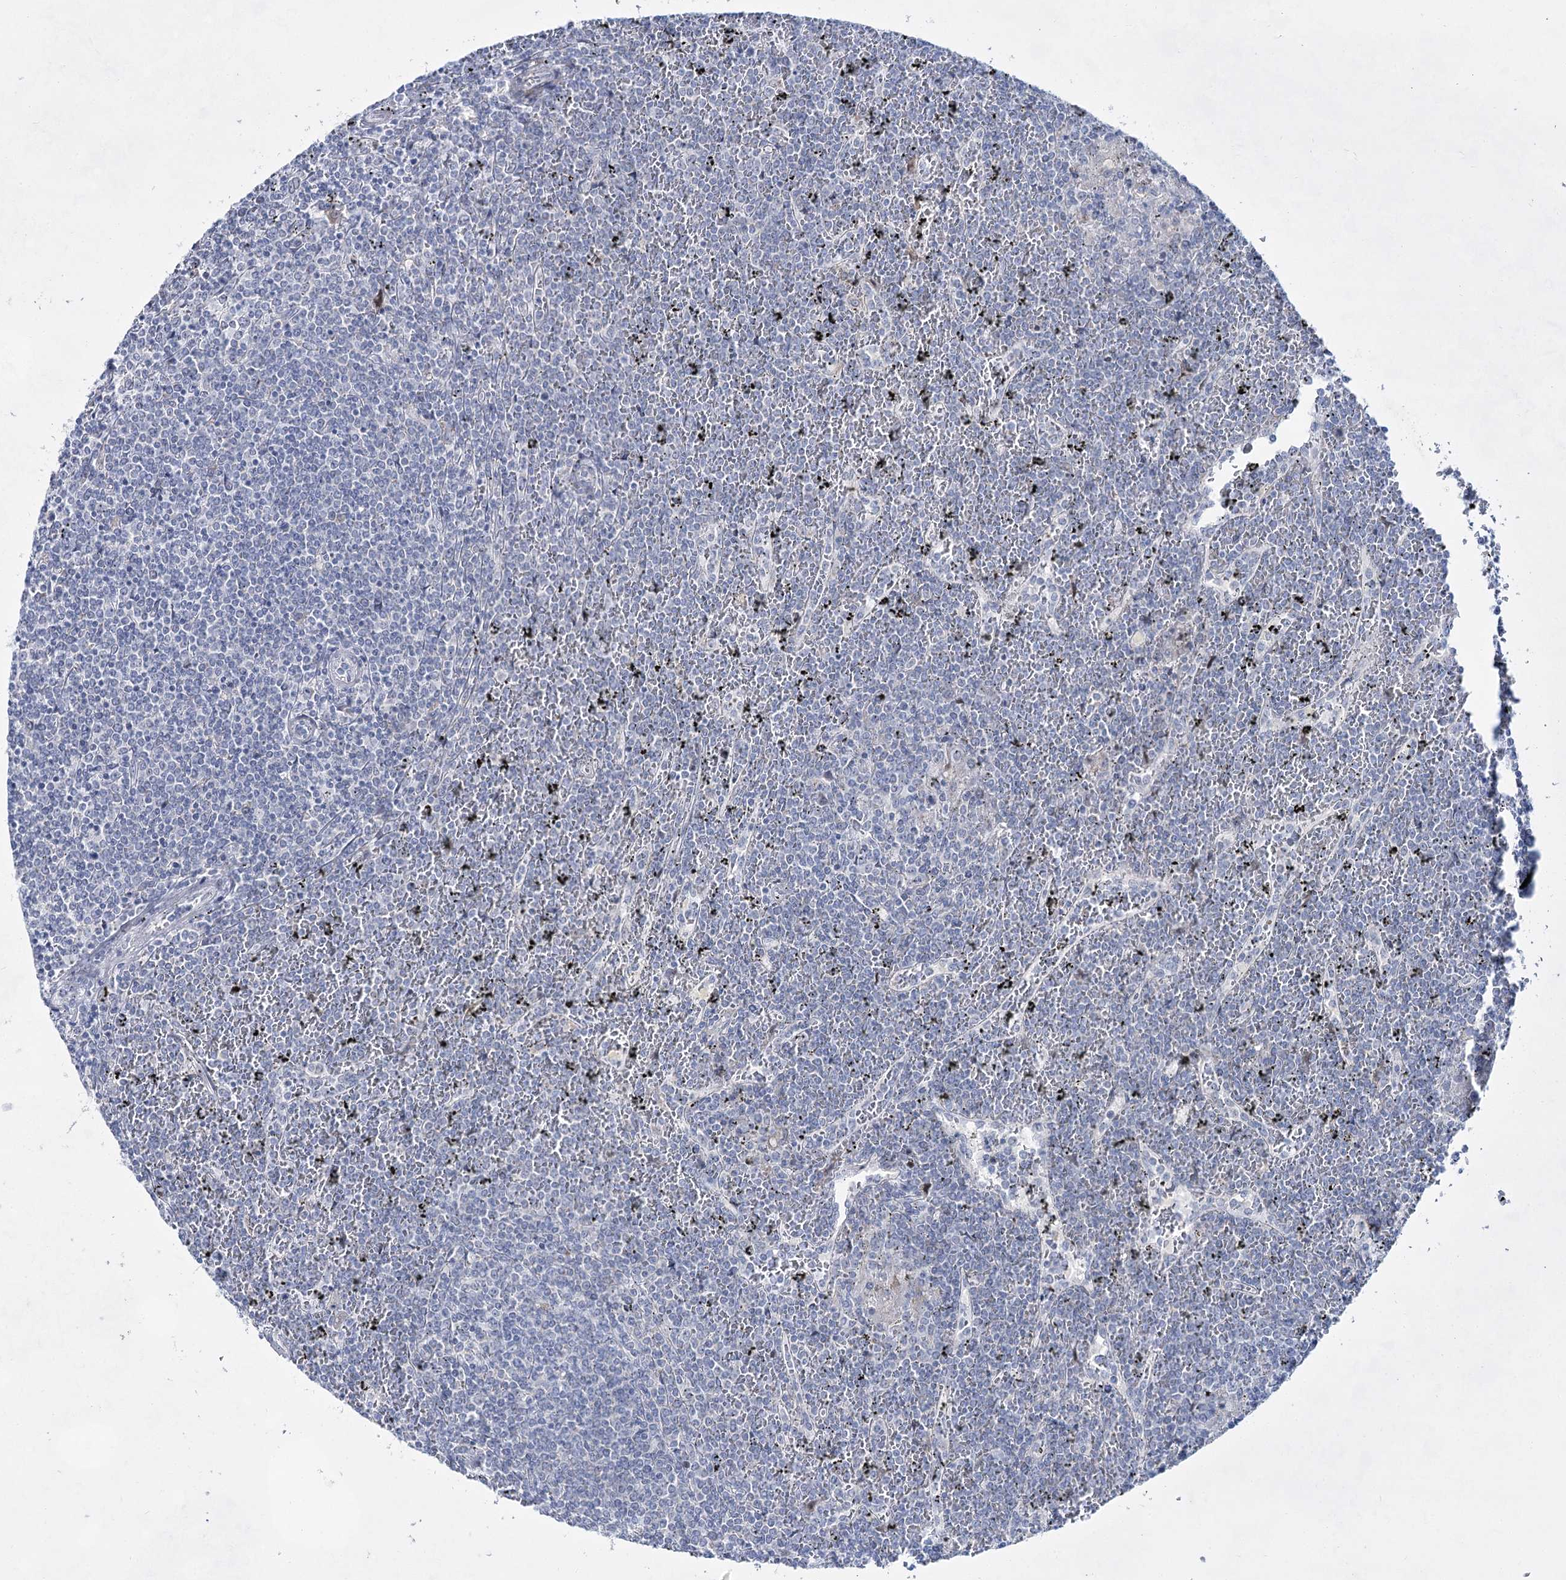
{"staining": {"intensity": "negative", "quantity": "none", "location": "none"}, "tissue": "lymphoma", "cell_type": "Tumor cells", "image_type": "cancer", "snomed": [{"axis": "morphology", "description": "Malignant lymphoma, non-Hodgkin's type, Low grade"}, {"axis": "topography", "description": "Spleen"}], "caption": "Tumor cells are negative for brown protein staining in malignant lymphoma, non-Hodgkin's type (low-grade).", "gene": "BPHL", "patient": {"sex": "female", "age": 19}}